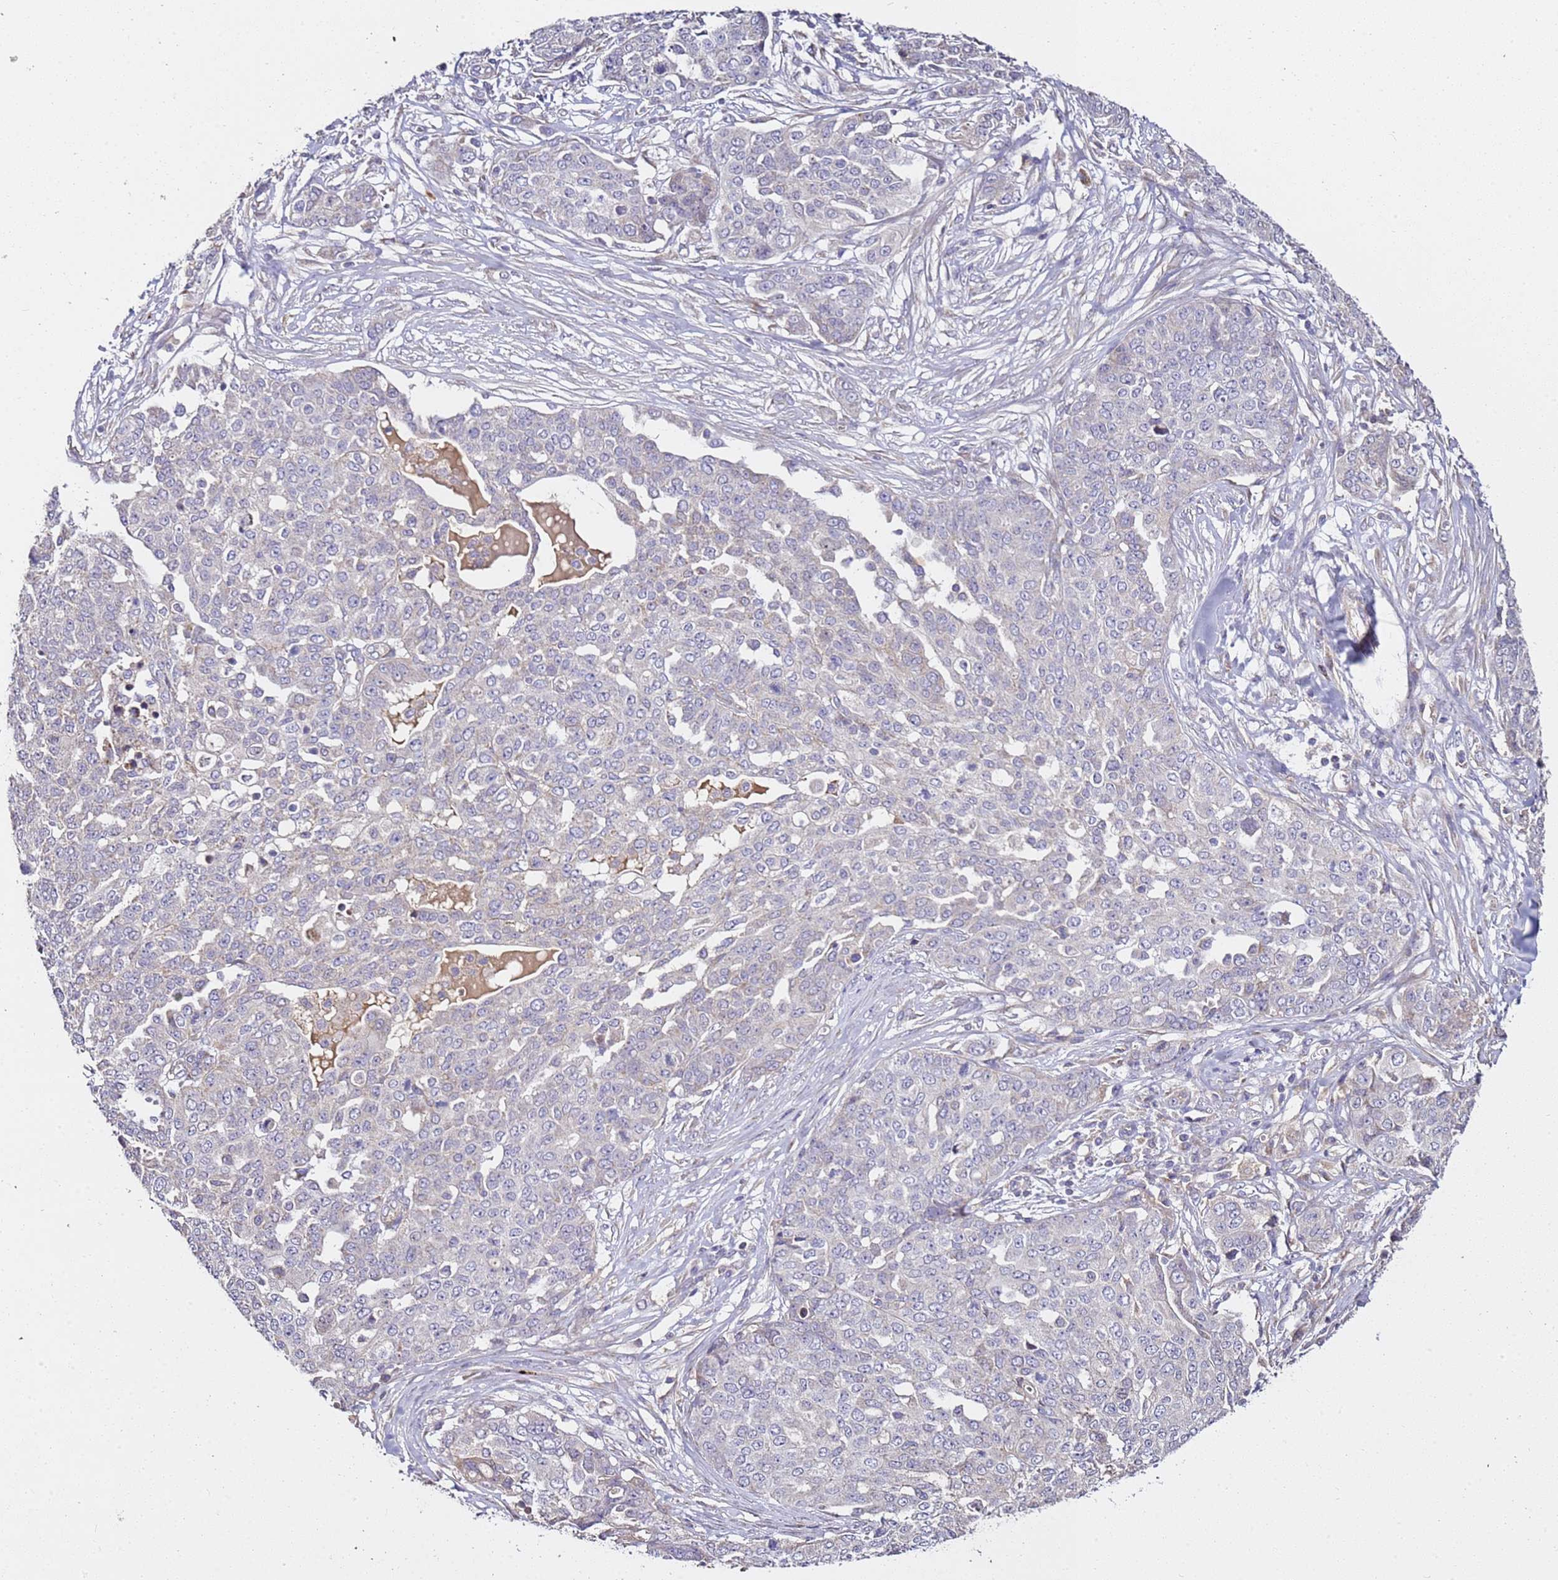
{"staining": {"intensity": "negative", "quantity": "none", "location": "none"}, "tissue": "ovarian cancer", "cell_type": "Tumor cells", "image_type": "cancer", "snomed": [{"axis": "morphology", "description": "Cystadenocarcinoma, serous, NOS"}, {"axis": "topography", "description": "Soft tissue"}, {"axis": "topography", "description": "Ovary"}], "caption": "A high-resolution photomicrograph shows IHC staining of ovarian serous cystadenocarcinoma, which shows no significant staining in tumor cells. (DAB (3,3'-diaminobenzidine) immunohistochemistry (IHC) with hematoxylin counter stain).", "gene": "OR2B11", "patient": {"sex": "female", "age": 57}}